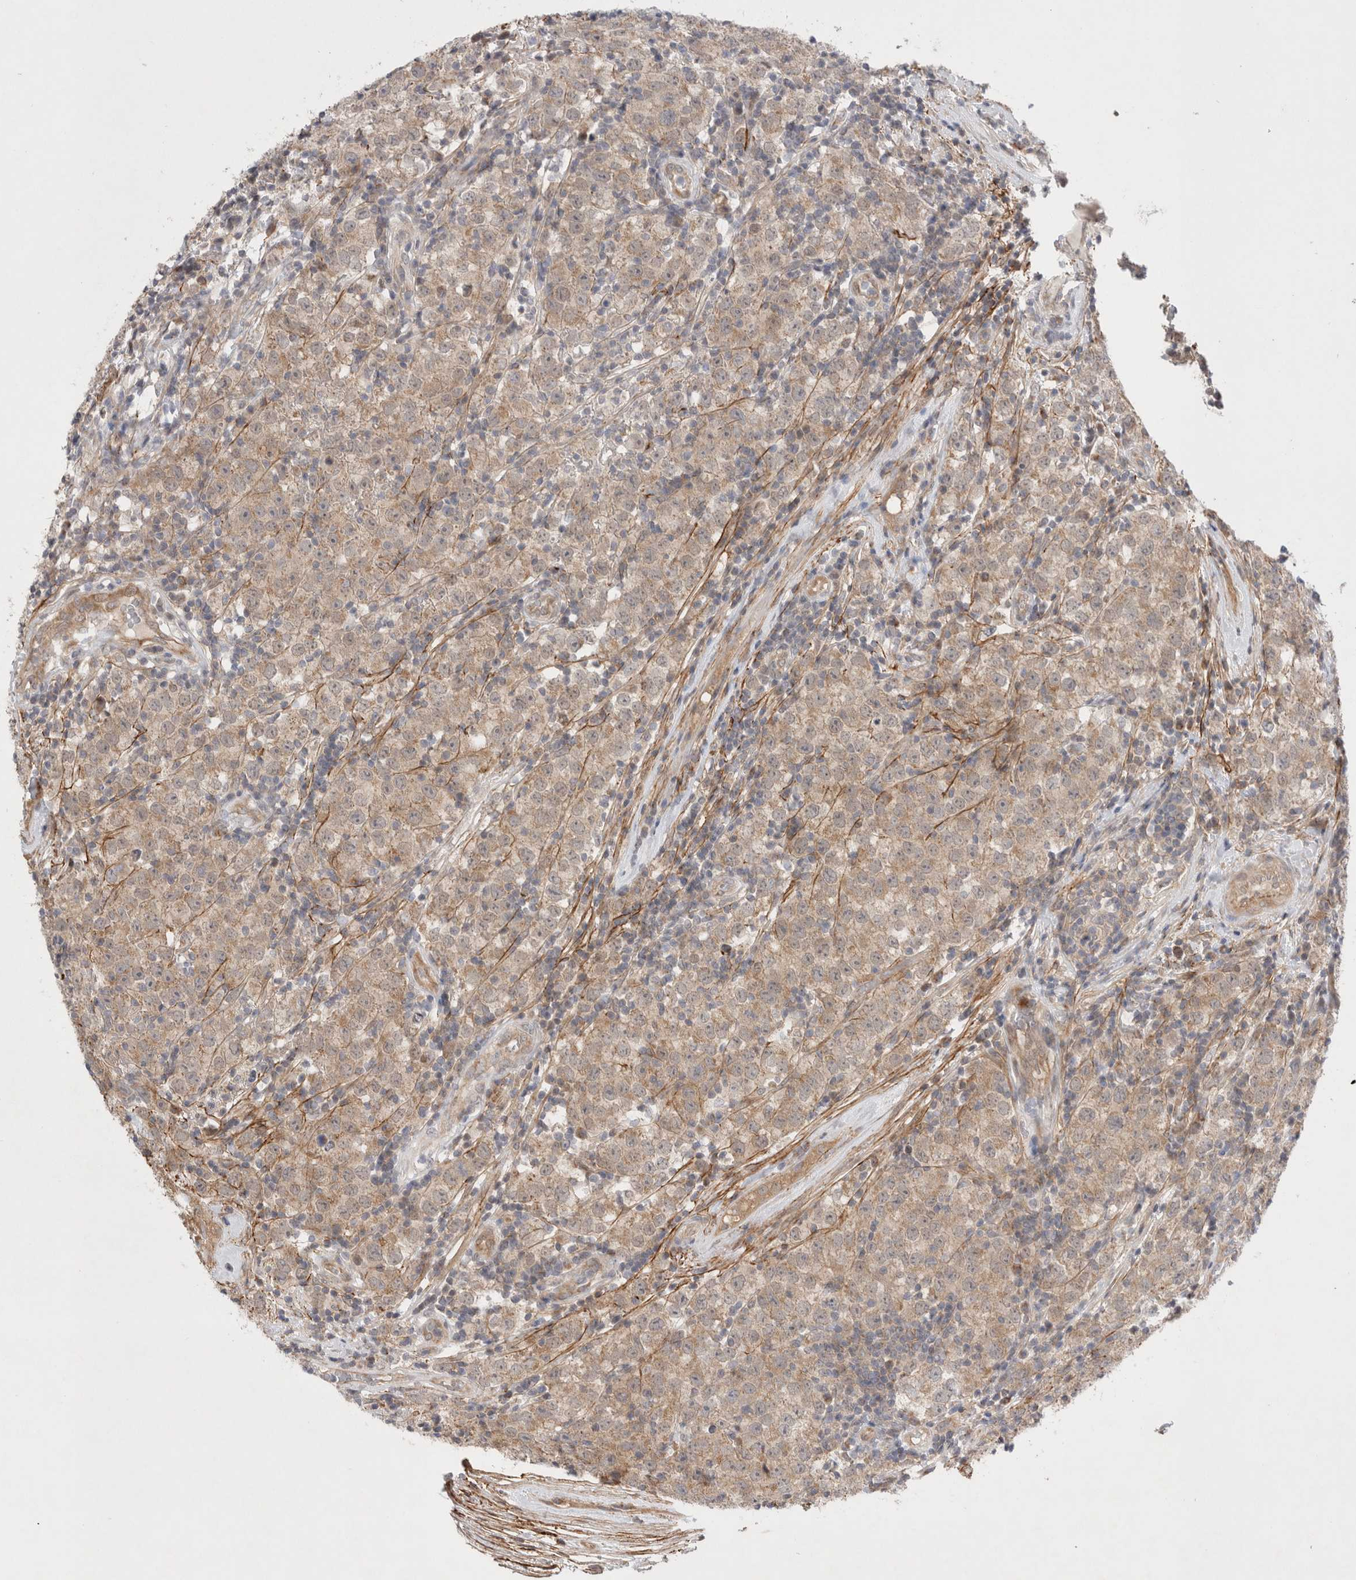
{"staining": {"intensity": "weak", "quantity": ">75%", "location": "cytoplasmic/membranous"}, "tissue": "testis cancer", "cell_type": "Tumor cells", "image_type": "cancer", "snomed": [{"axis": "morphology", "description": "Seminoma, NOS"}, {"axis": "morphology", "description": "Carcinoma, Embryonal, NOS"}, {"axis": "topography", "description": "Testis"}], "caption": "Embryonal carcinoma (testis) tissue shows weak cytoplasmic/membranous expression in approximately >75% of tumor cells (brown staining indicates protein expression, while blue staining denotes nuclei).", "gene": "GSDMB", "patient": {"sex": "male", "age": 28}}